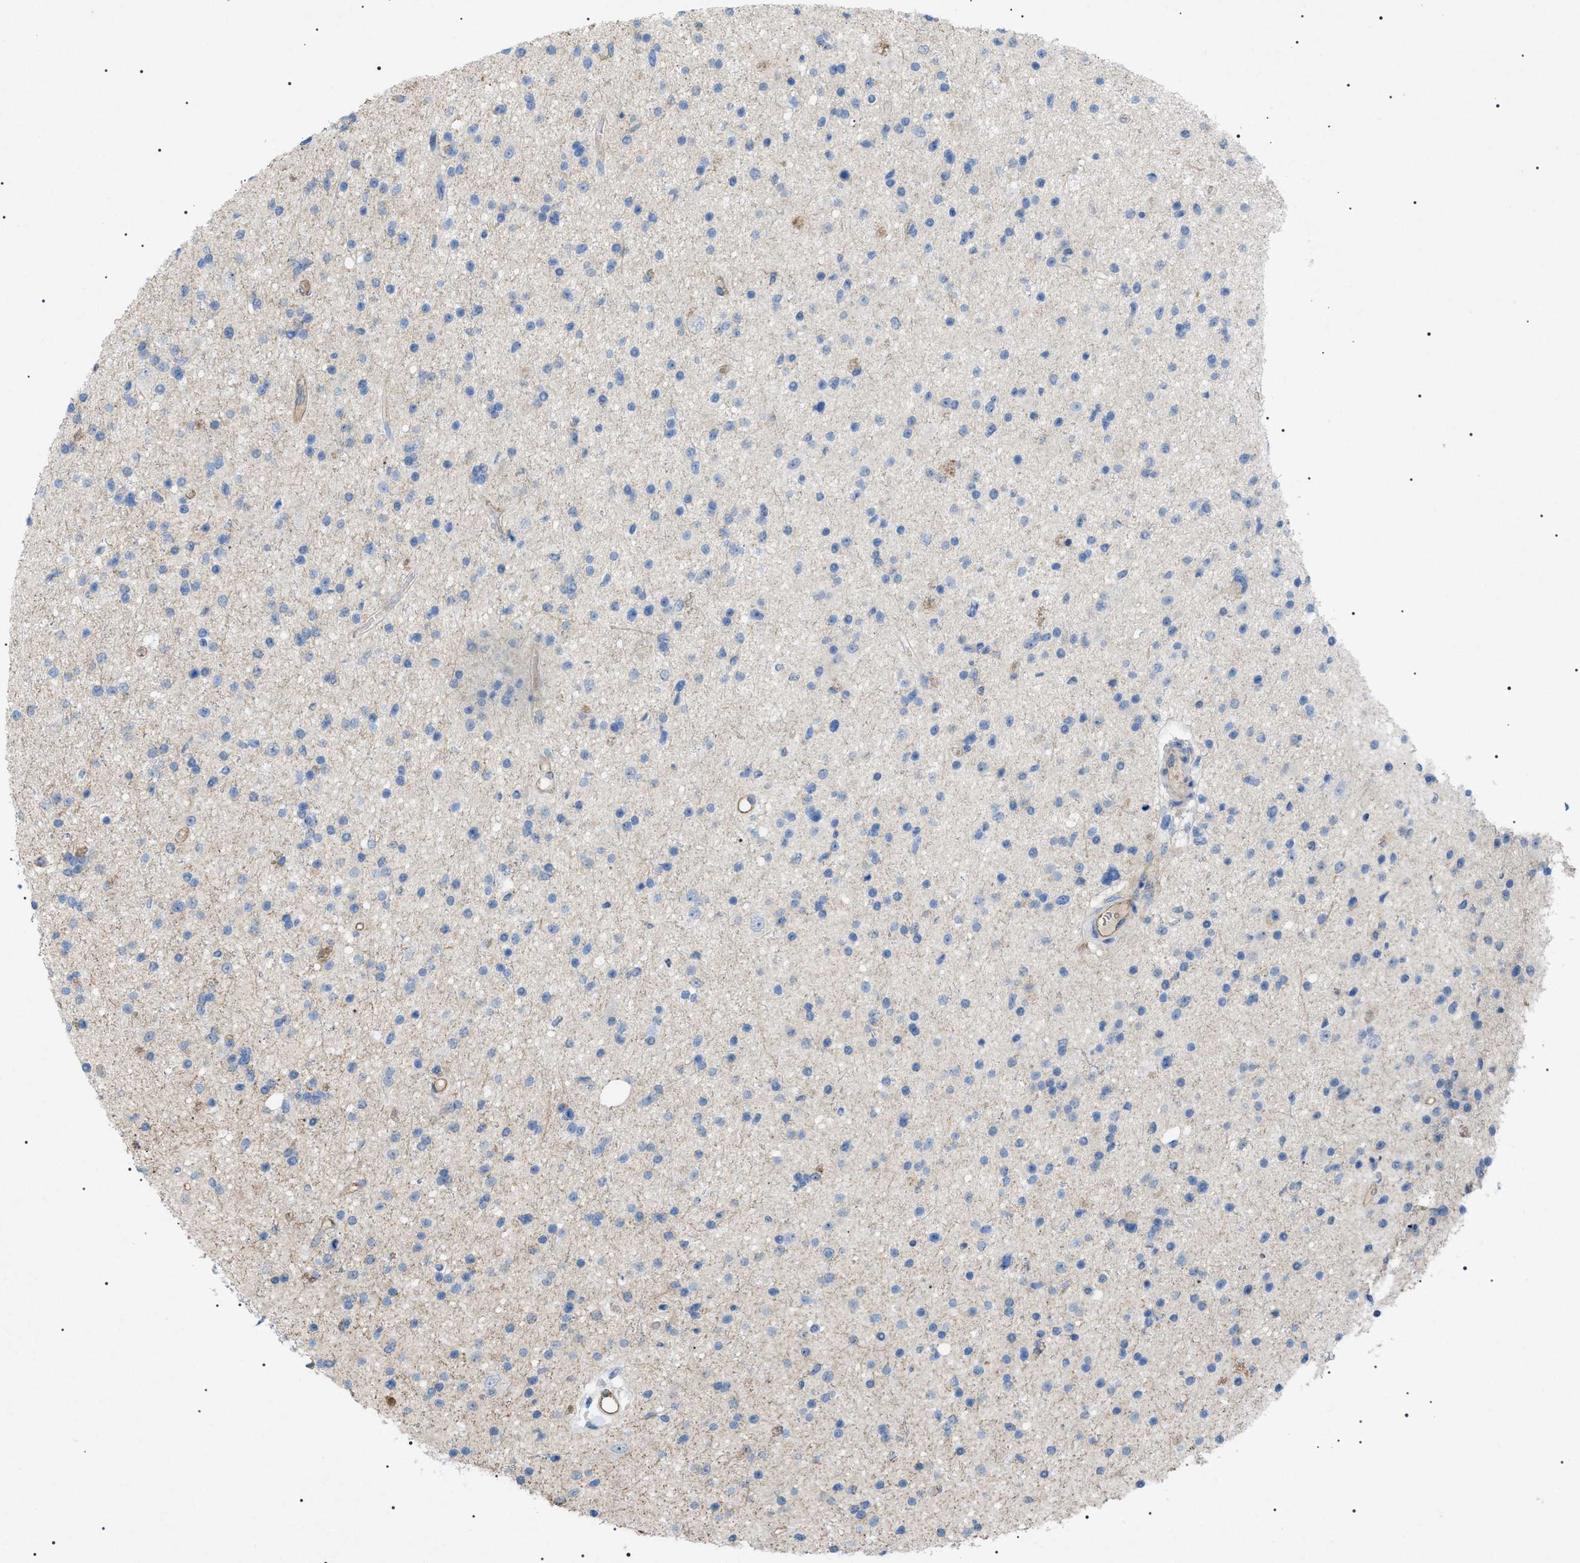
{"staining": {"intensity": "weak", "quantity": "<25%", "location": "cytoplasmic/membranous"}, "tissue": "glioma", "cell_type": "Tumor cells", "image_type": "cancer", "snomed": [{"axis": "morphology", "description": "Glioma, malignant, High grade"}, {"axis": "topography", "description": "Brain"}], "caption": "Immunohistochemical staining of glioma displays no significant positivity in tumor cells. (Brightfield microscopy of DAB (3,3'-diaminobenzidine) immunohistochemistry at high magnification).", "gene": "ADAMTS1", "patient": {"sex": "male", "age": 33}}